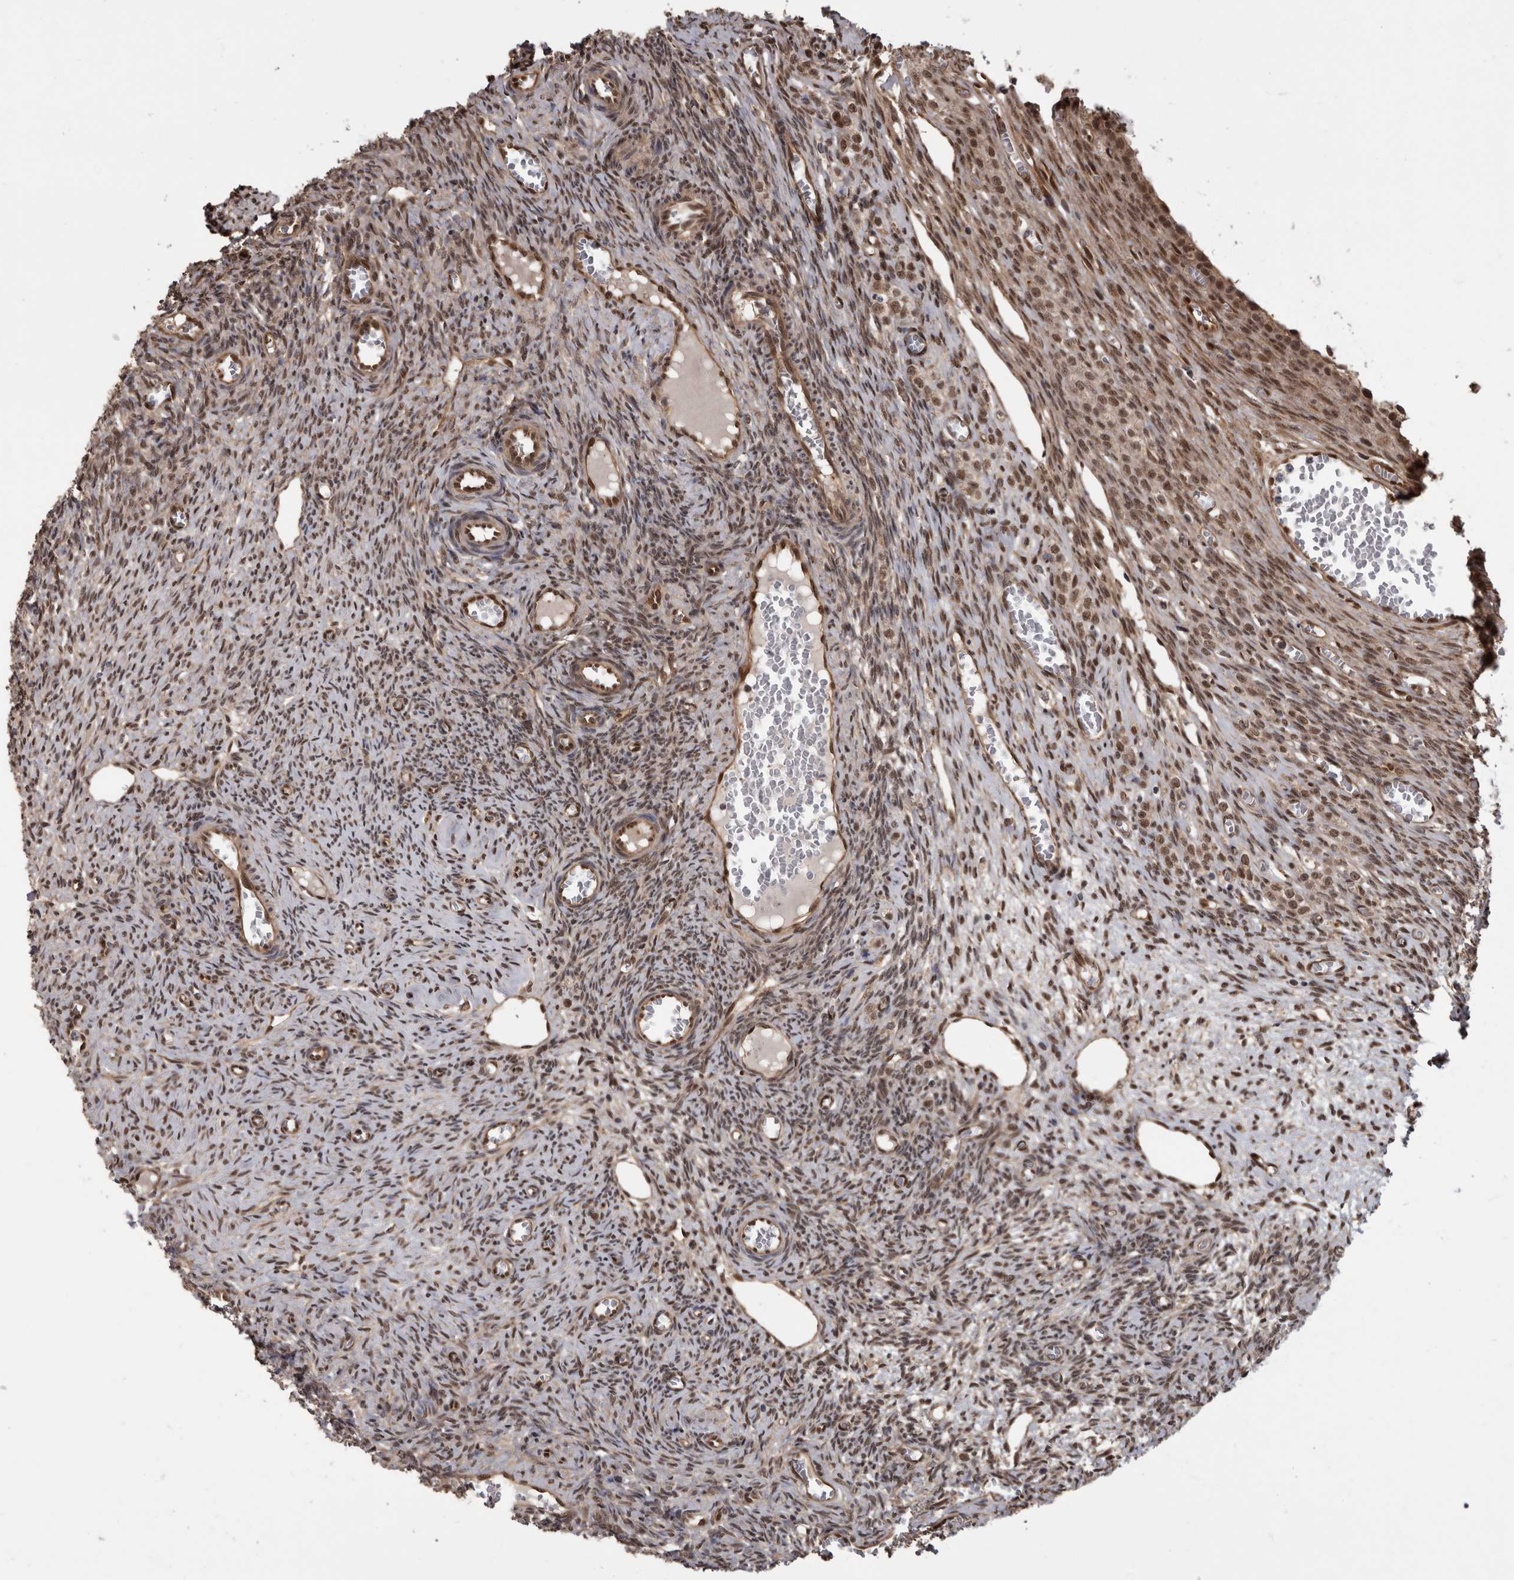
{"staining": {"intensity": "moderate", "quantity": ">75%", "location": "cytoplasmic/membranous,nuclear"}, "tissue": "ovary", "cell_type": "Ovarian stroma cells", "image_type": "normal", "snomed": [{"axis": "morphology", "description": "Normal tissue, NOS"}, {"axis": "topography", "description": "Ovary"}], "caption": "Ovarian stroma cells demonstrate moderate cytoplasmic/membranous,nuclear expression in approximately >75% of cells in unremarkable ovary.", "gene": "AKT3", "patient": {"sex": "female", "age": 27}}